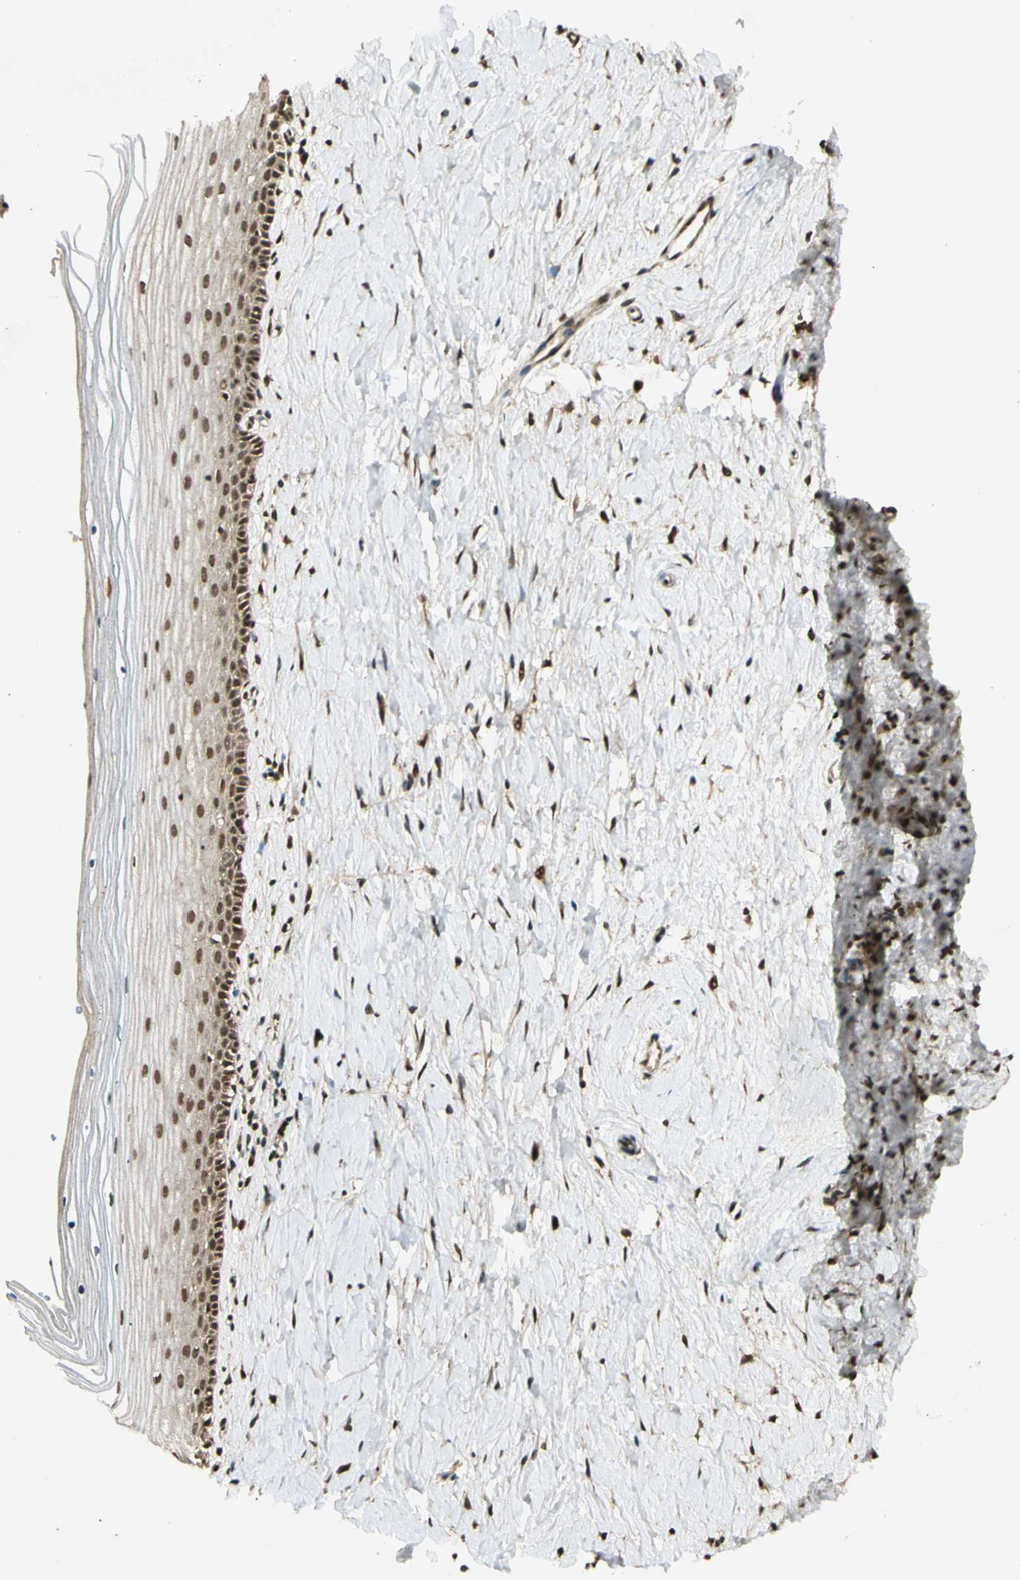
{"staining": {"intensity": "strong", "quantity": ">75%", "location": "nuclear"}, "tissue": "cervix", "cell_type": "Glandular cells", "image_type": "normal", "snomed": [{"axis": "morphology", "description": "Normal tissue, NOS"}, {"axis": "topography", "description": "Cervix"}], "caption": "Cervix was stained to show a protein in brown. There is high levels of strong nuclear expression in approximately >75% of glandular cells. The protein is stained brown, and the nuclei are stained in blue (DAB IHC with brightfield microscopy, high magnification).", "gene": "ZNF135", "patient": {"sex": "female", "age": 39}}